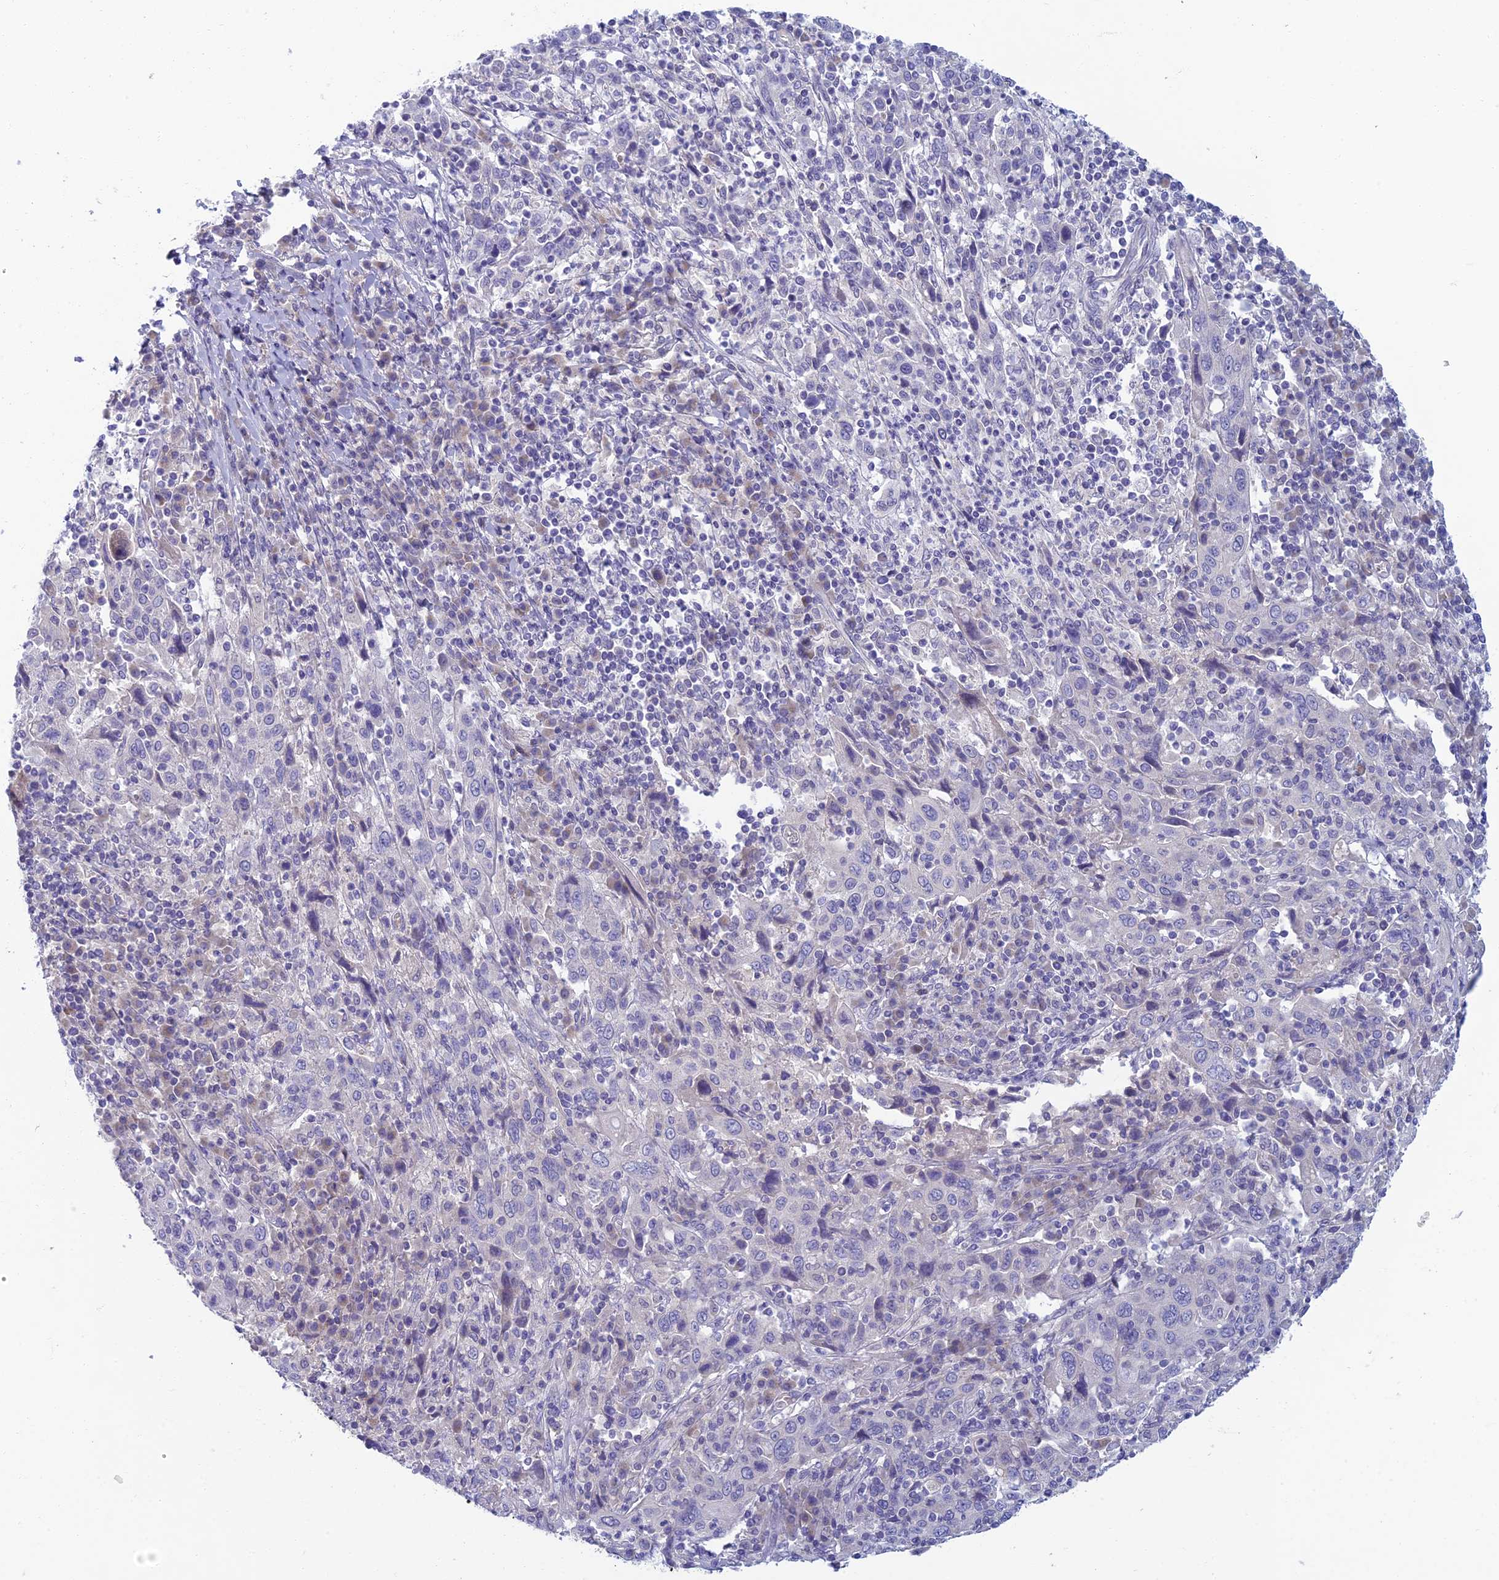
{"staining": {"intensity": "negative", "quantity": "none", "location": "none"}, "tissue": "cervical cancer", "cell_type": "Tumor cells", "image_type": "cancer", "snomed": [{"axis": "morphology", "description": "Squamous cell carcinoma, NOS"}, {"axis": "topography", "description": "Cervix"}], "caption": "Tumor cells are negative for protein expression in human squamous cell carcinoma (cervical).", "gene": "SLC25A41", "patient": {"sex": "female", "age": 46}}